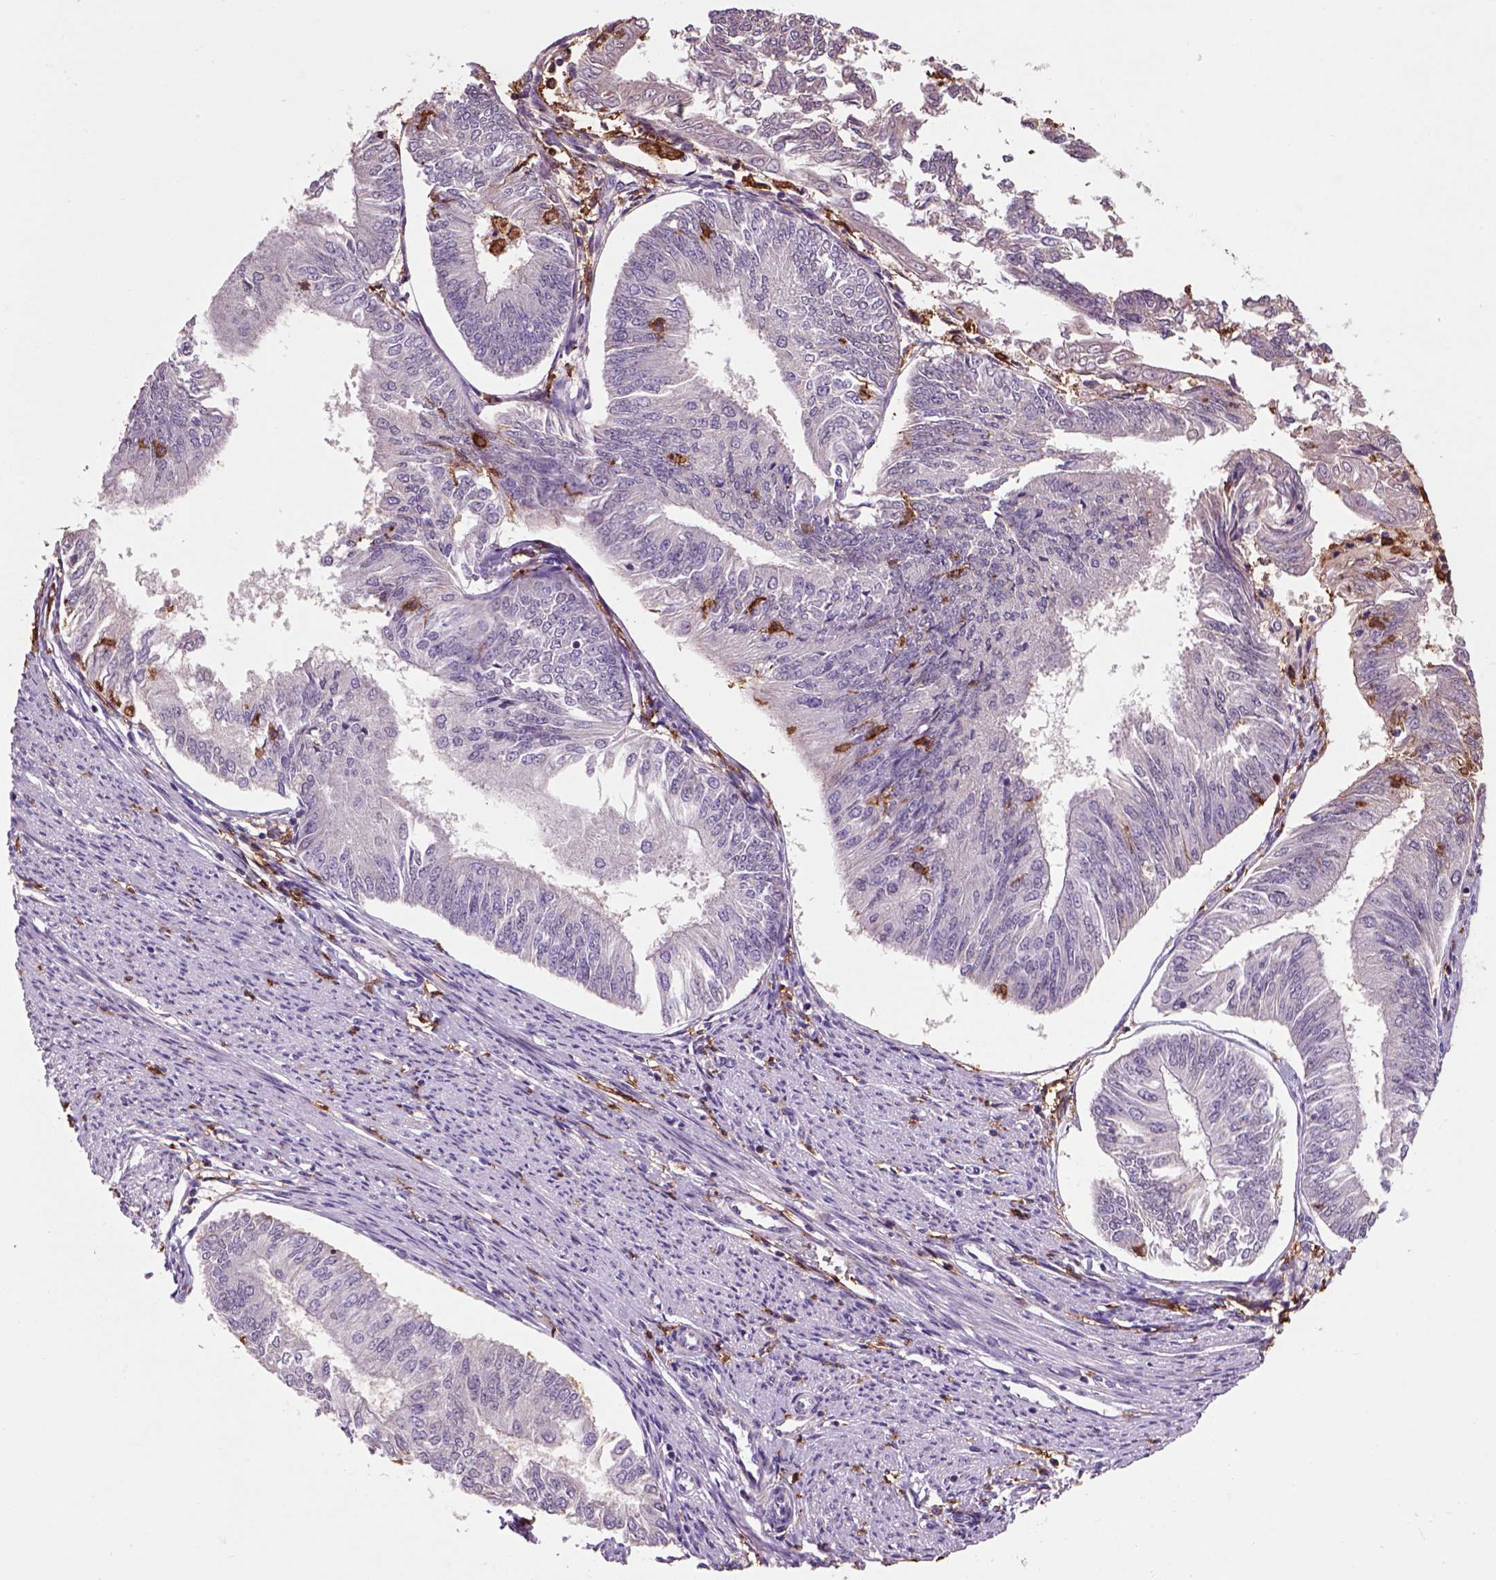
{"staining": {"intensity": "negative", "quantity": "none", "location": "none"}, "tissue": "endometrial cancer", "cell_type": "Tumor cells", "image_type": "cancer", "snomed": [{"axis": "morphology", "description": "Adenocarcinoma, NOS"}, {"axis": "topography", "description": "Endometrium"}], "caption": "Adenocarcinoma (endometrial) was stained to show a protein in brown. There is no significant positivity in tumor cells.", "gene": "CD14", "patient": {"sex": "female", "age": 58}}